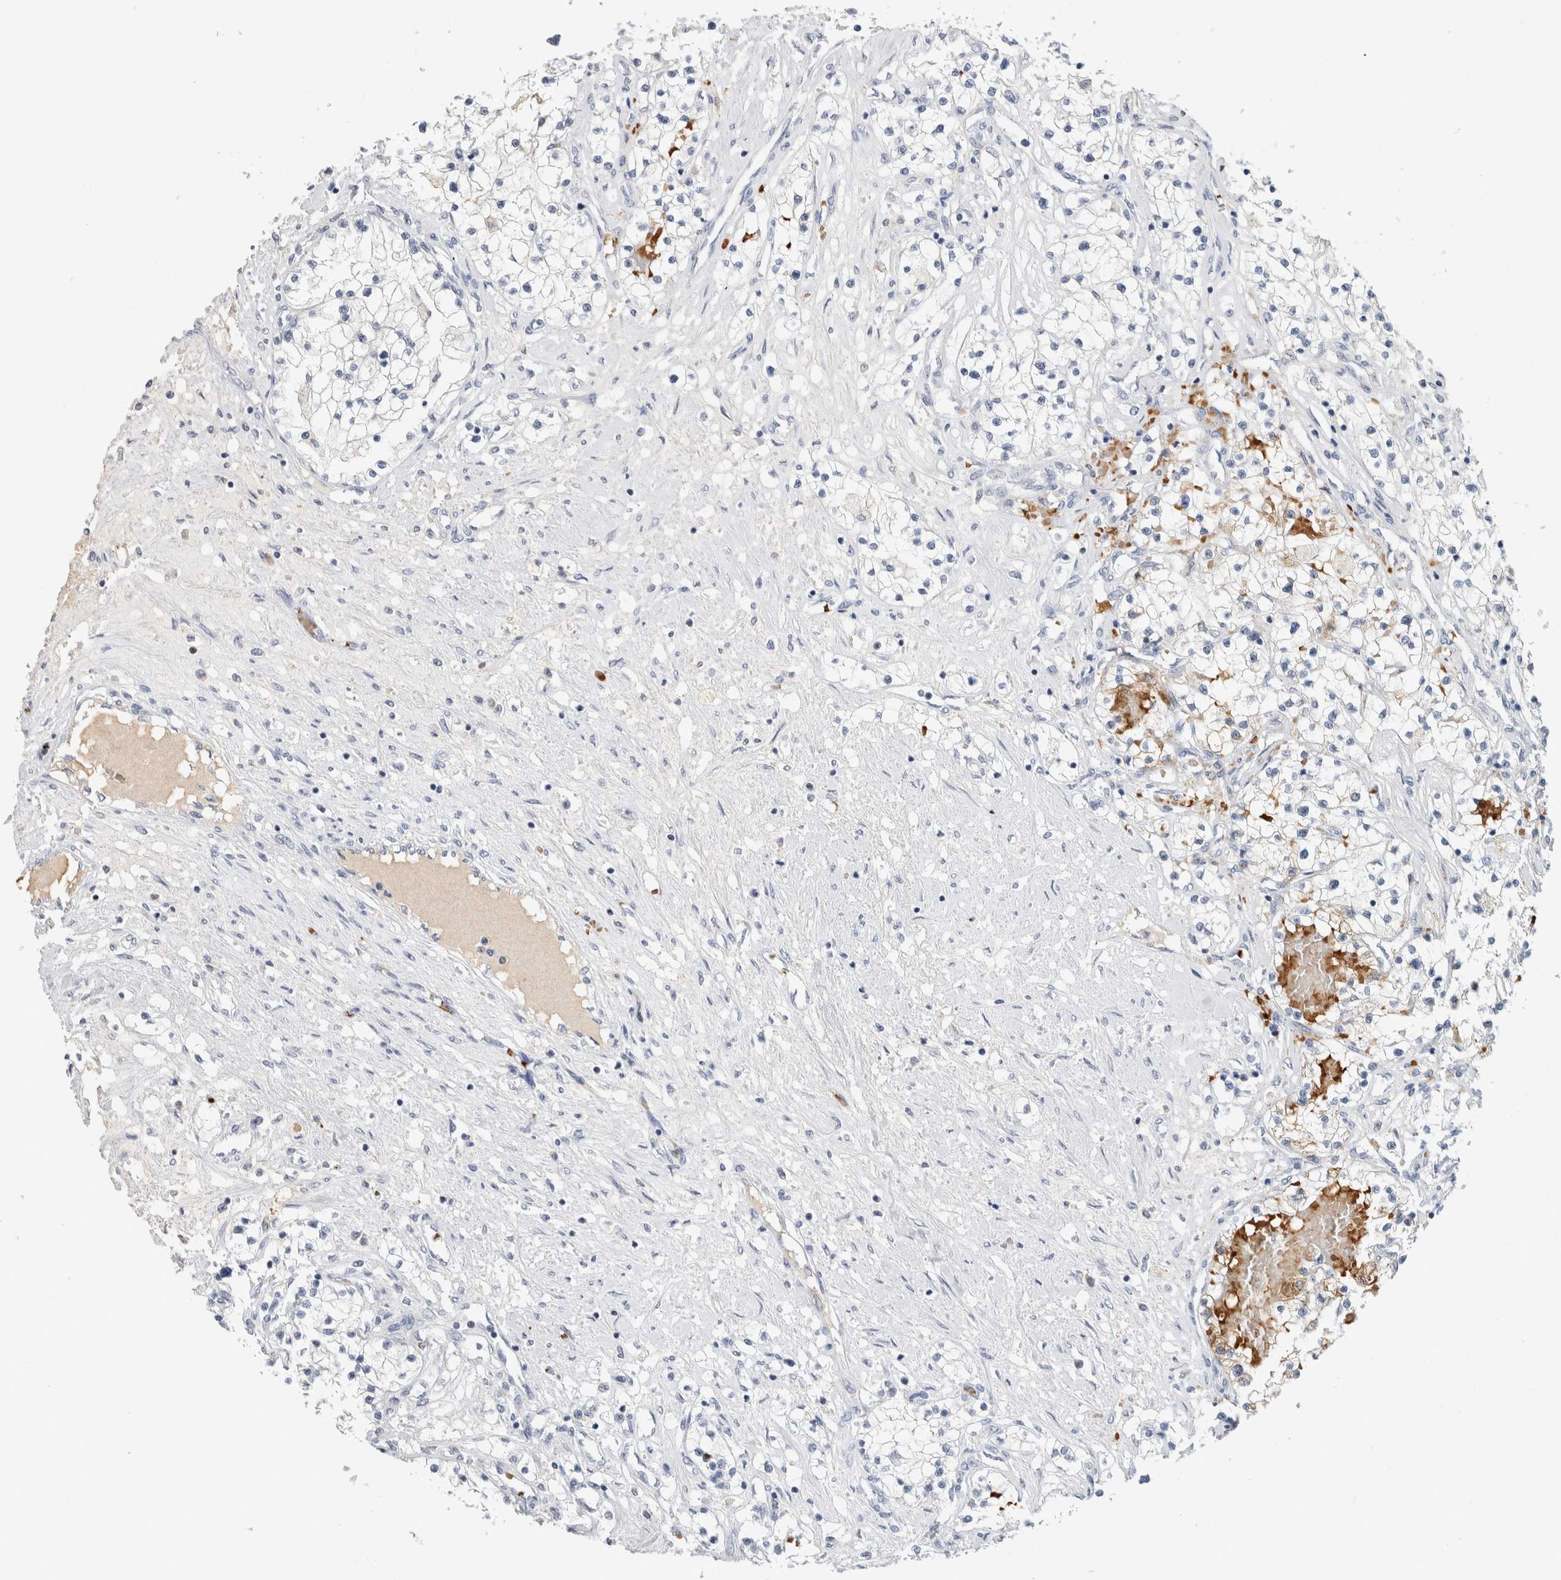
{"staining": {"intensity": "negative", "quantity": "none", "location": "none"}, "tissue": "renal cancer", "cell_type": "Tumor cells", "image_type": "cancer", "snomed": [{"axis": "morphology", "description": "Adenocarcinoma, NOS"}, {"axis": "topography", "description": "Kidney"}], "caption": "Renal adenocarcinoma was stained to show a protein in brown. There is no significant staining in tumor cells.", "gene": "CA1", "patient": {"sex": "male", "age": 68}}